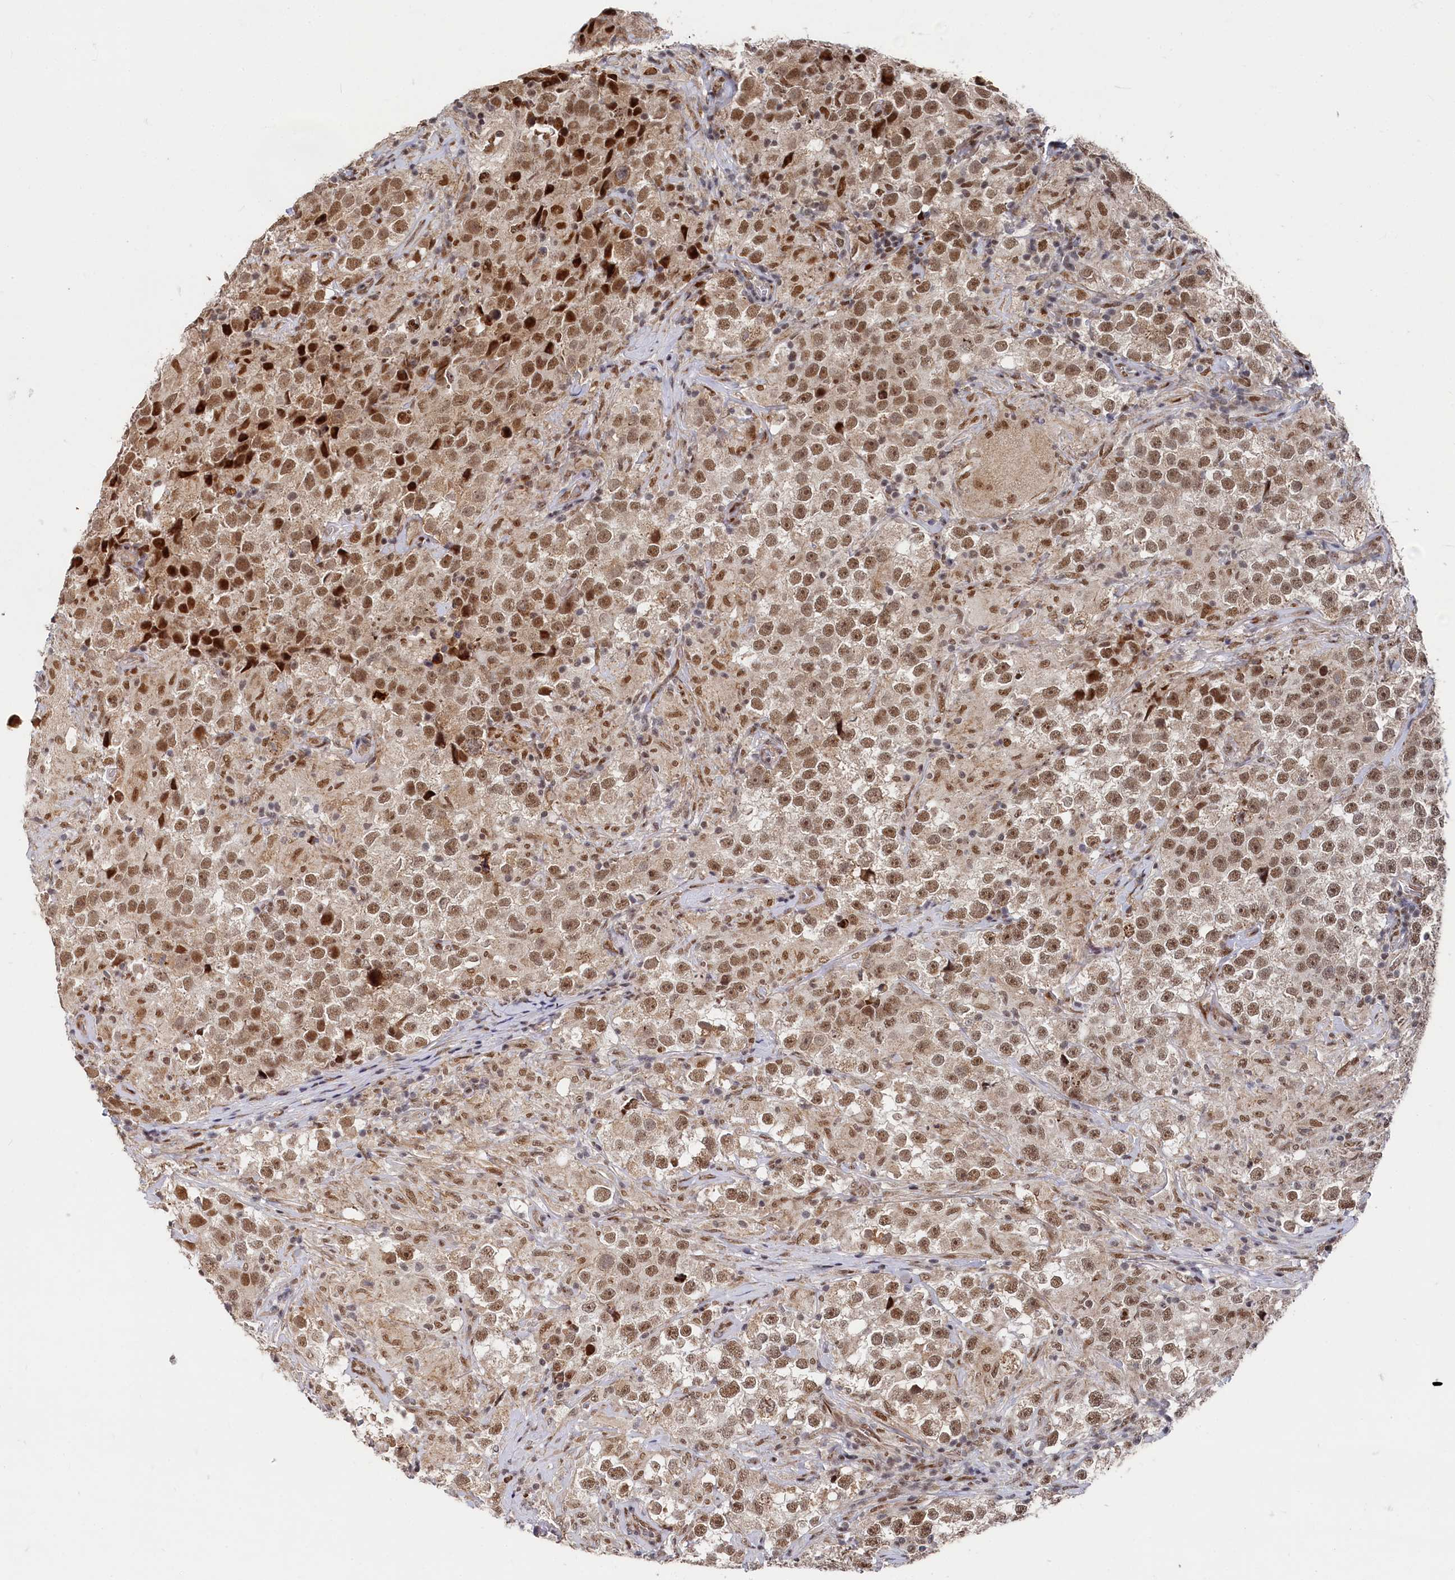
{"staining": {"intensity": "moderate", "quantity": ">75%", "location": "nuclear"}, "tissue": "testis cancer", "cell_type": "Tumor cells", "image_type": "cancer", "snomed": [{"axis": "morphology", "description": "Seminoma, NOS"}, {"axis": "topography", "description": "Testis"}], "caption": "About >75% of tumor cells in human testis cancer (seminoma) show moderate nuclear protein staining as visualized by brown immunohistochemical staining.", "gene": "BUB3", "patient": {"sex": "male", "age": 46}}